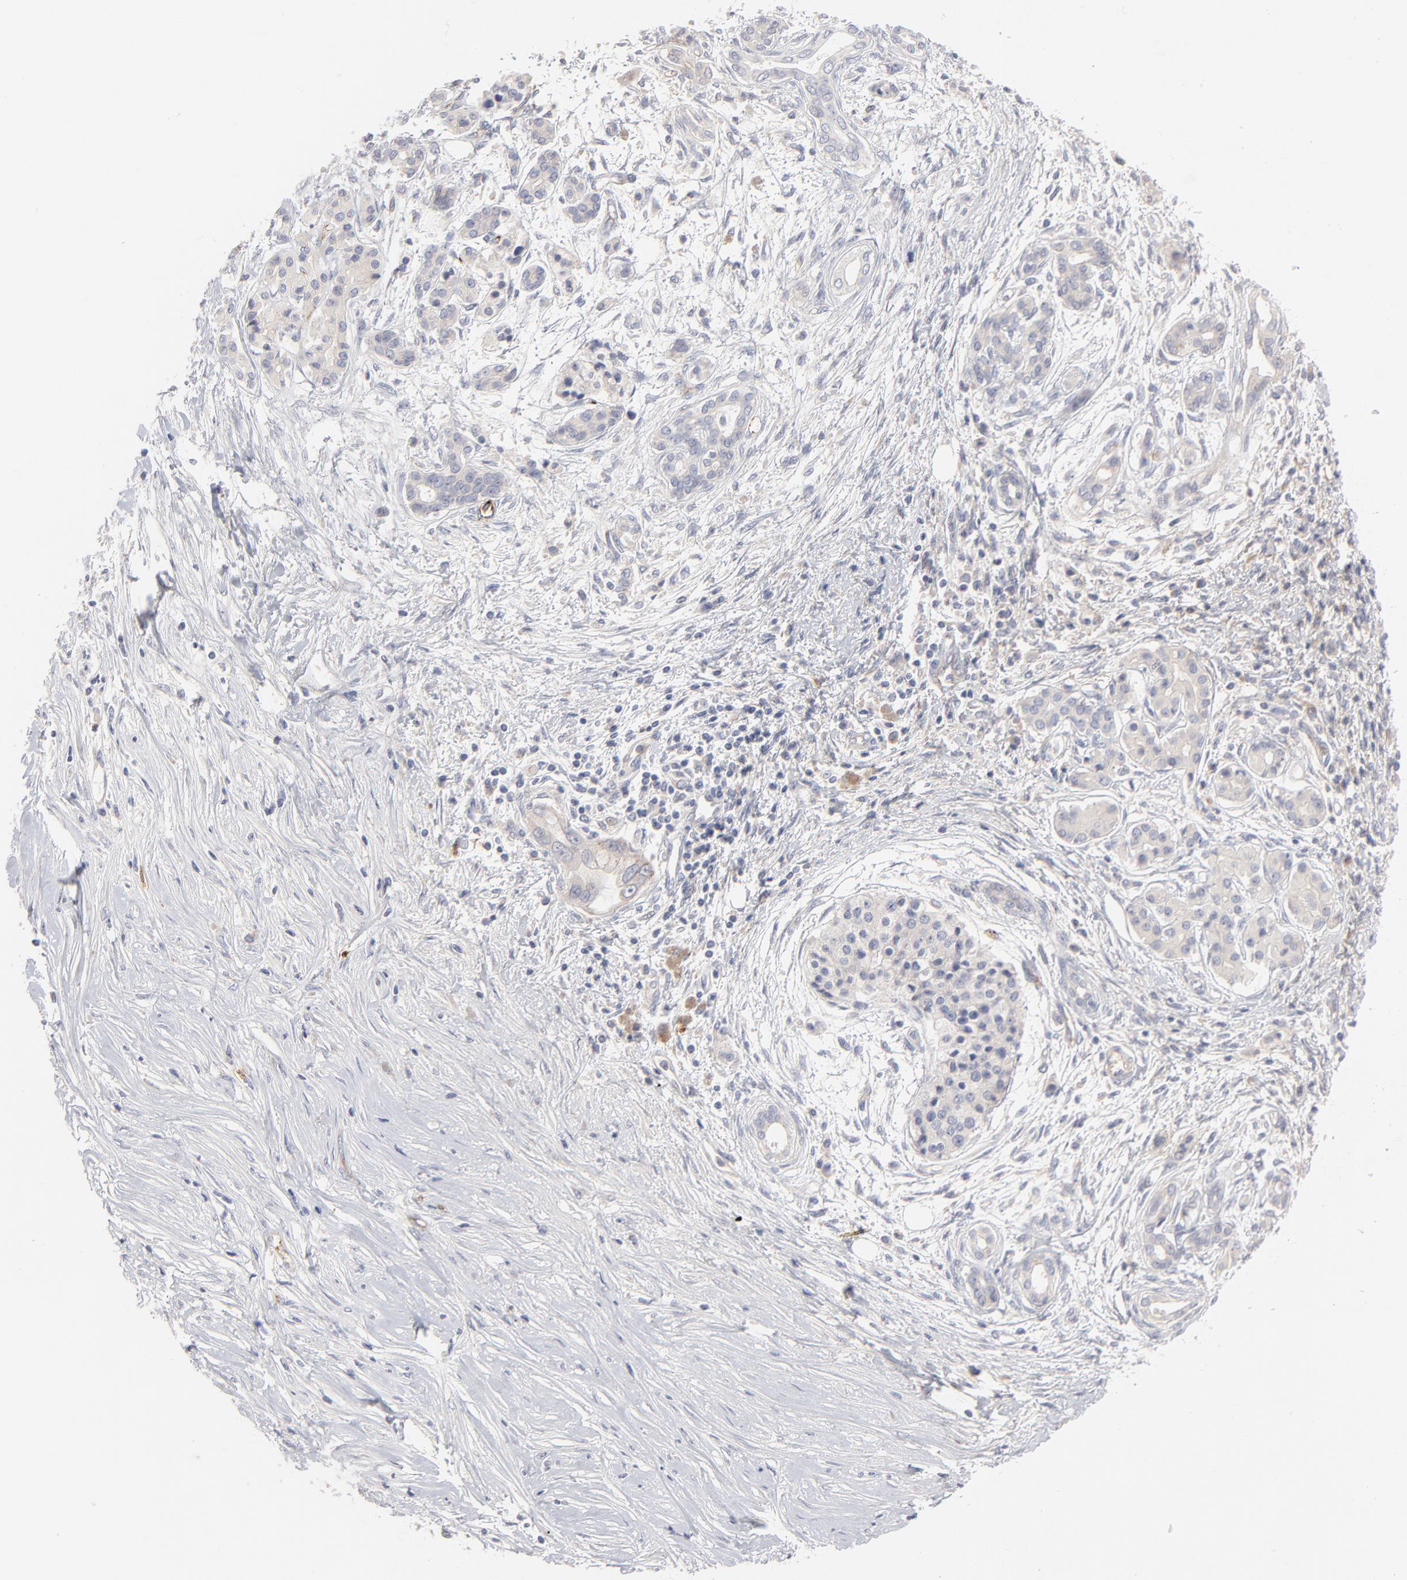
{"staining": {"intensity": "negative", "quantity": "none", "location": "none"}, "tissue": "pancreatic cancer", "cell_type": "Tumor cells", "image_type": "cancer", "snomed": [{"axis": "morphology", "description": "Adenocarcinoma, NOS"}, {"axis": "topography", "description": "Pancreas"}], "caption": "The IHC histopathology image has no significant positivity in tumor cells of pancreatic adenocarcinoma tissue. (Immunohistochemistry, brightfield microscopy, high magnification).", "gene": "CCR3", "patient": {"sex": "female", "age": 59}}